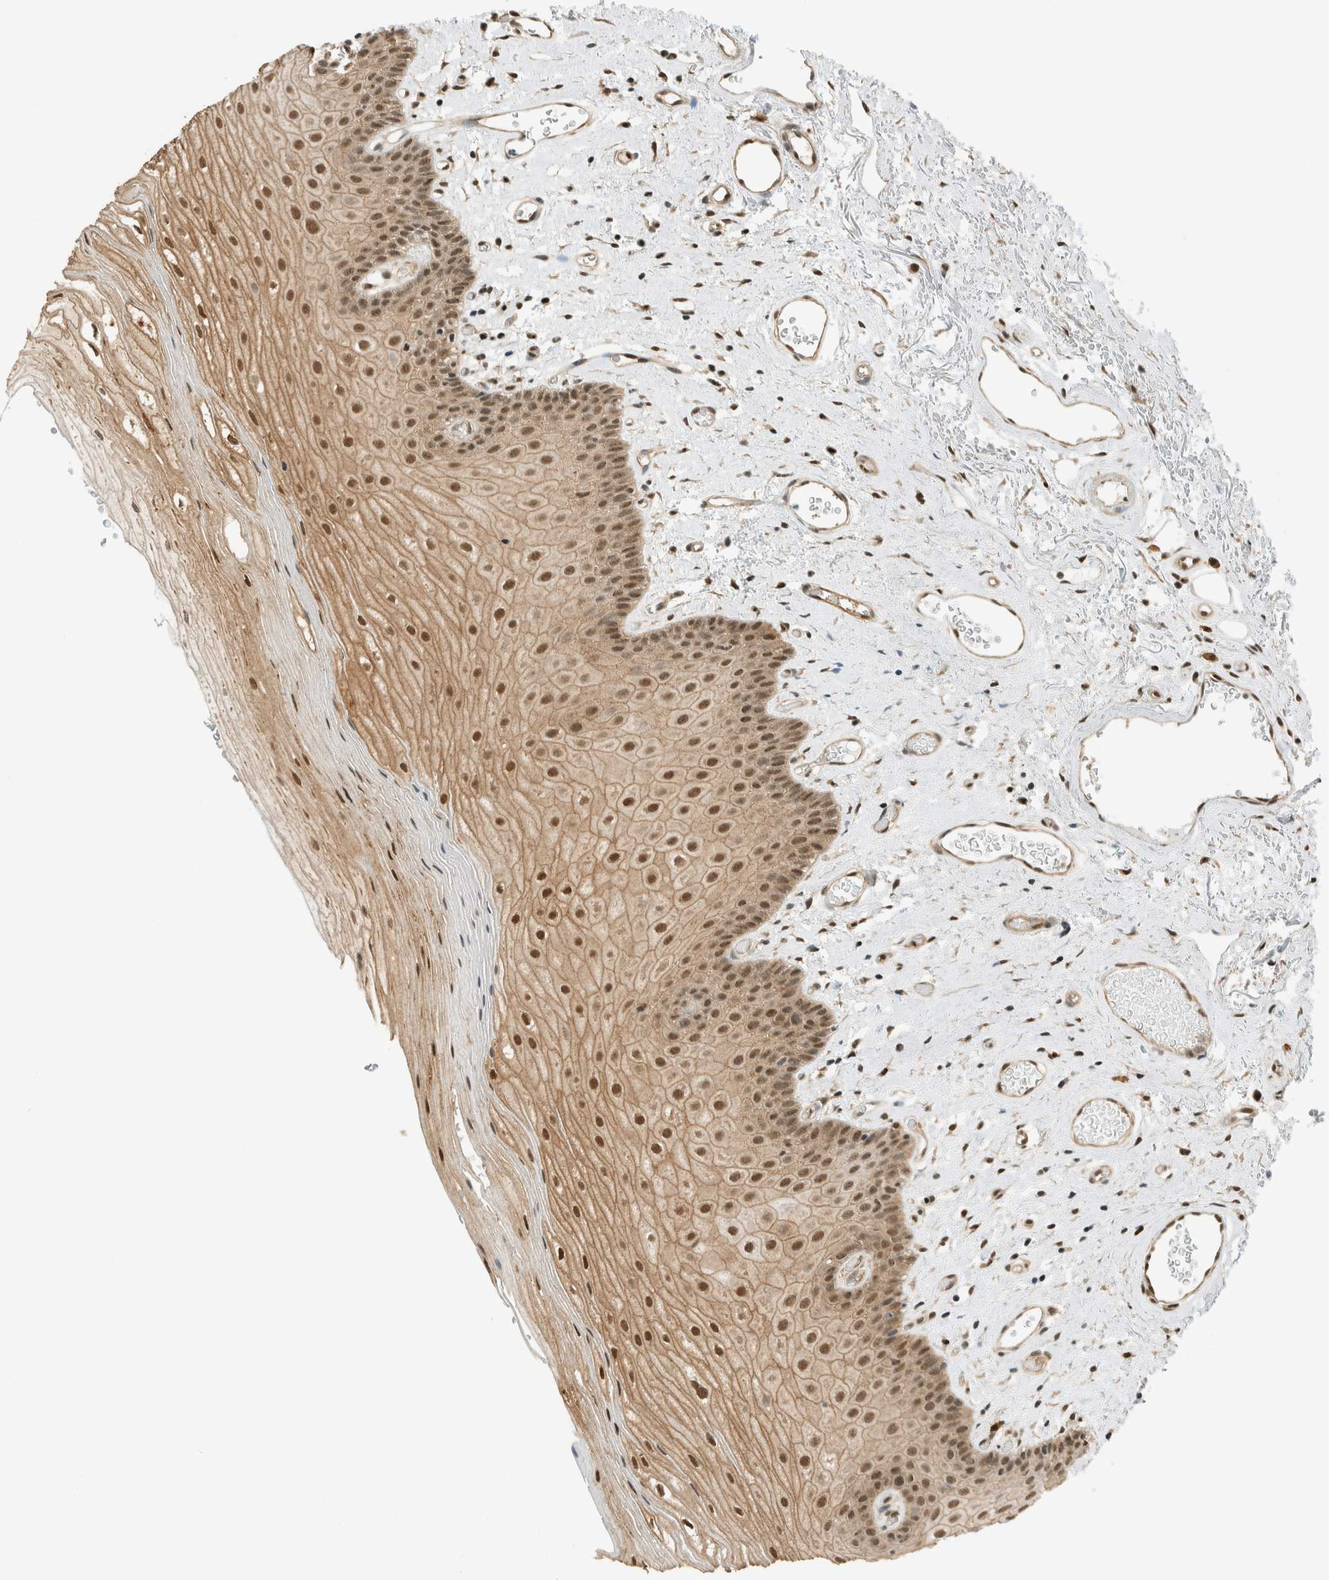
{"staining": {"intensity": "moderate", "quantity": ">75%", "location": "cytoplasmic/membranous,nuclear"}, "tissue": "oral mucosa", "cell_type": "Squamous epithelial cells", "image_type": "normal", "snomed": [{"axis": "morphology", "description": "Normal tissue, NOS"}, {"axis": "topography", "description": "Oral tissue"}], "caption": "Immunohistochemistry (DAB) staining of benign human oral mucosa reveals moderate cytoplasmic/membranous,nuclear protein positivity in approximately >75% of squamous epithelial cells.", "gene": "NIBAN2", "patient": {"sex": "male", "age": 52}}